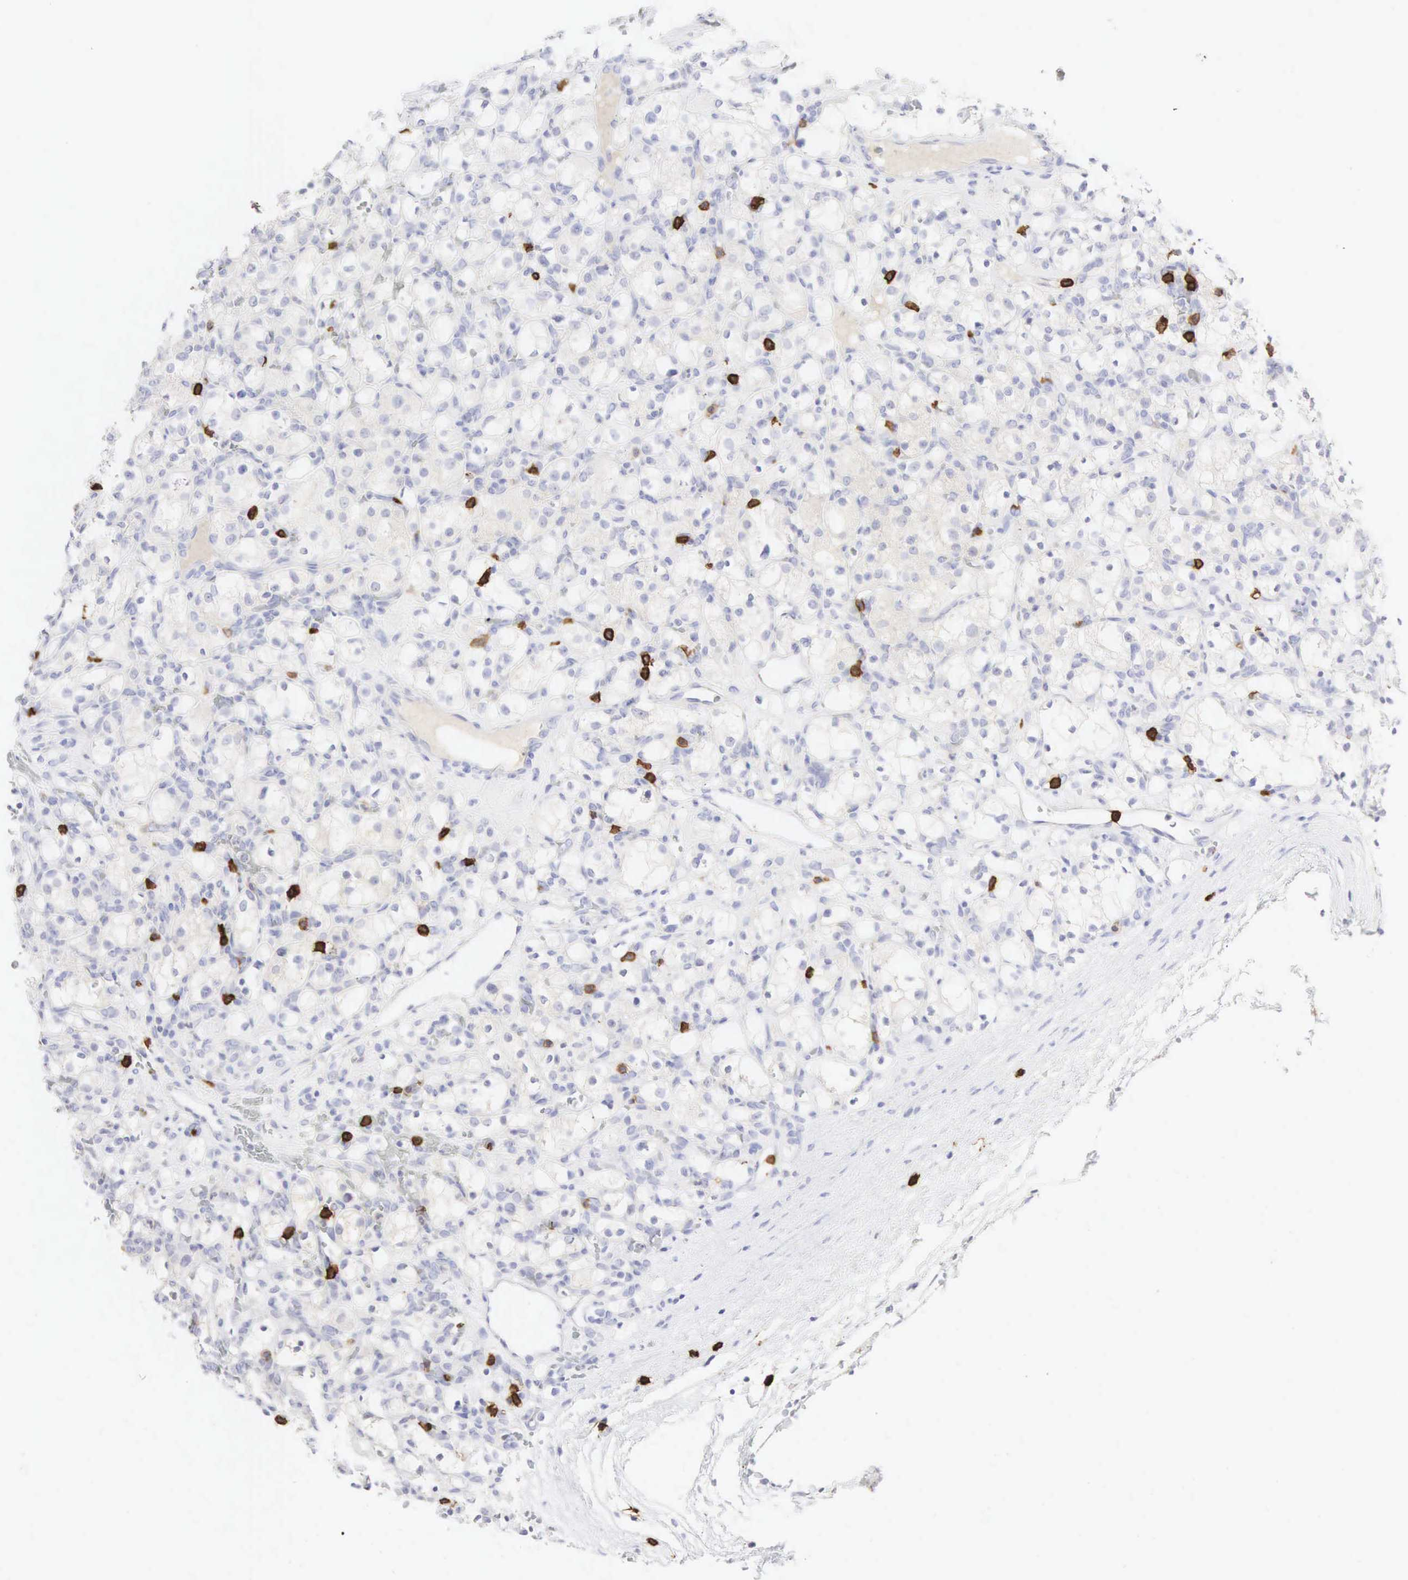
{"staining": {"intensity": "negative", "quantity": "none", "location": "none"}, "tissue": "renal cancer", "cell_type": "Tumor cells", "image_type": "cancer", "snomed": [{"axis": "morphology", "description": "Adenocarcinoma, NOS"}, {"axis": "topography", "description": "Kidney"}], "caption": "Tumor cells are negative for brown protein staining in adenocarcinoma (renal).", "gene": "CD8A", "patient": {"sex": "female", "age": 83}}